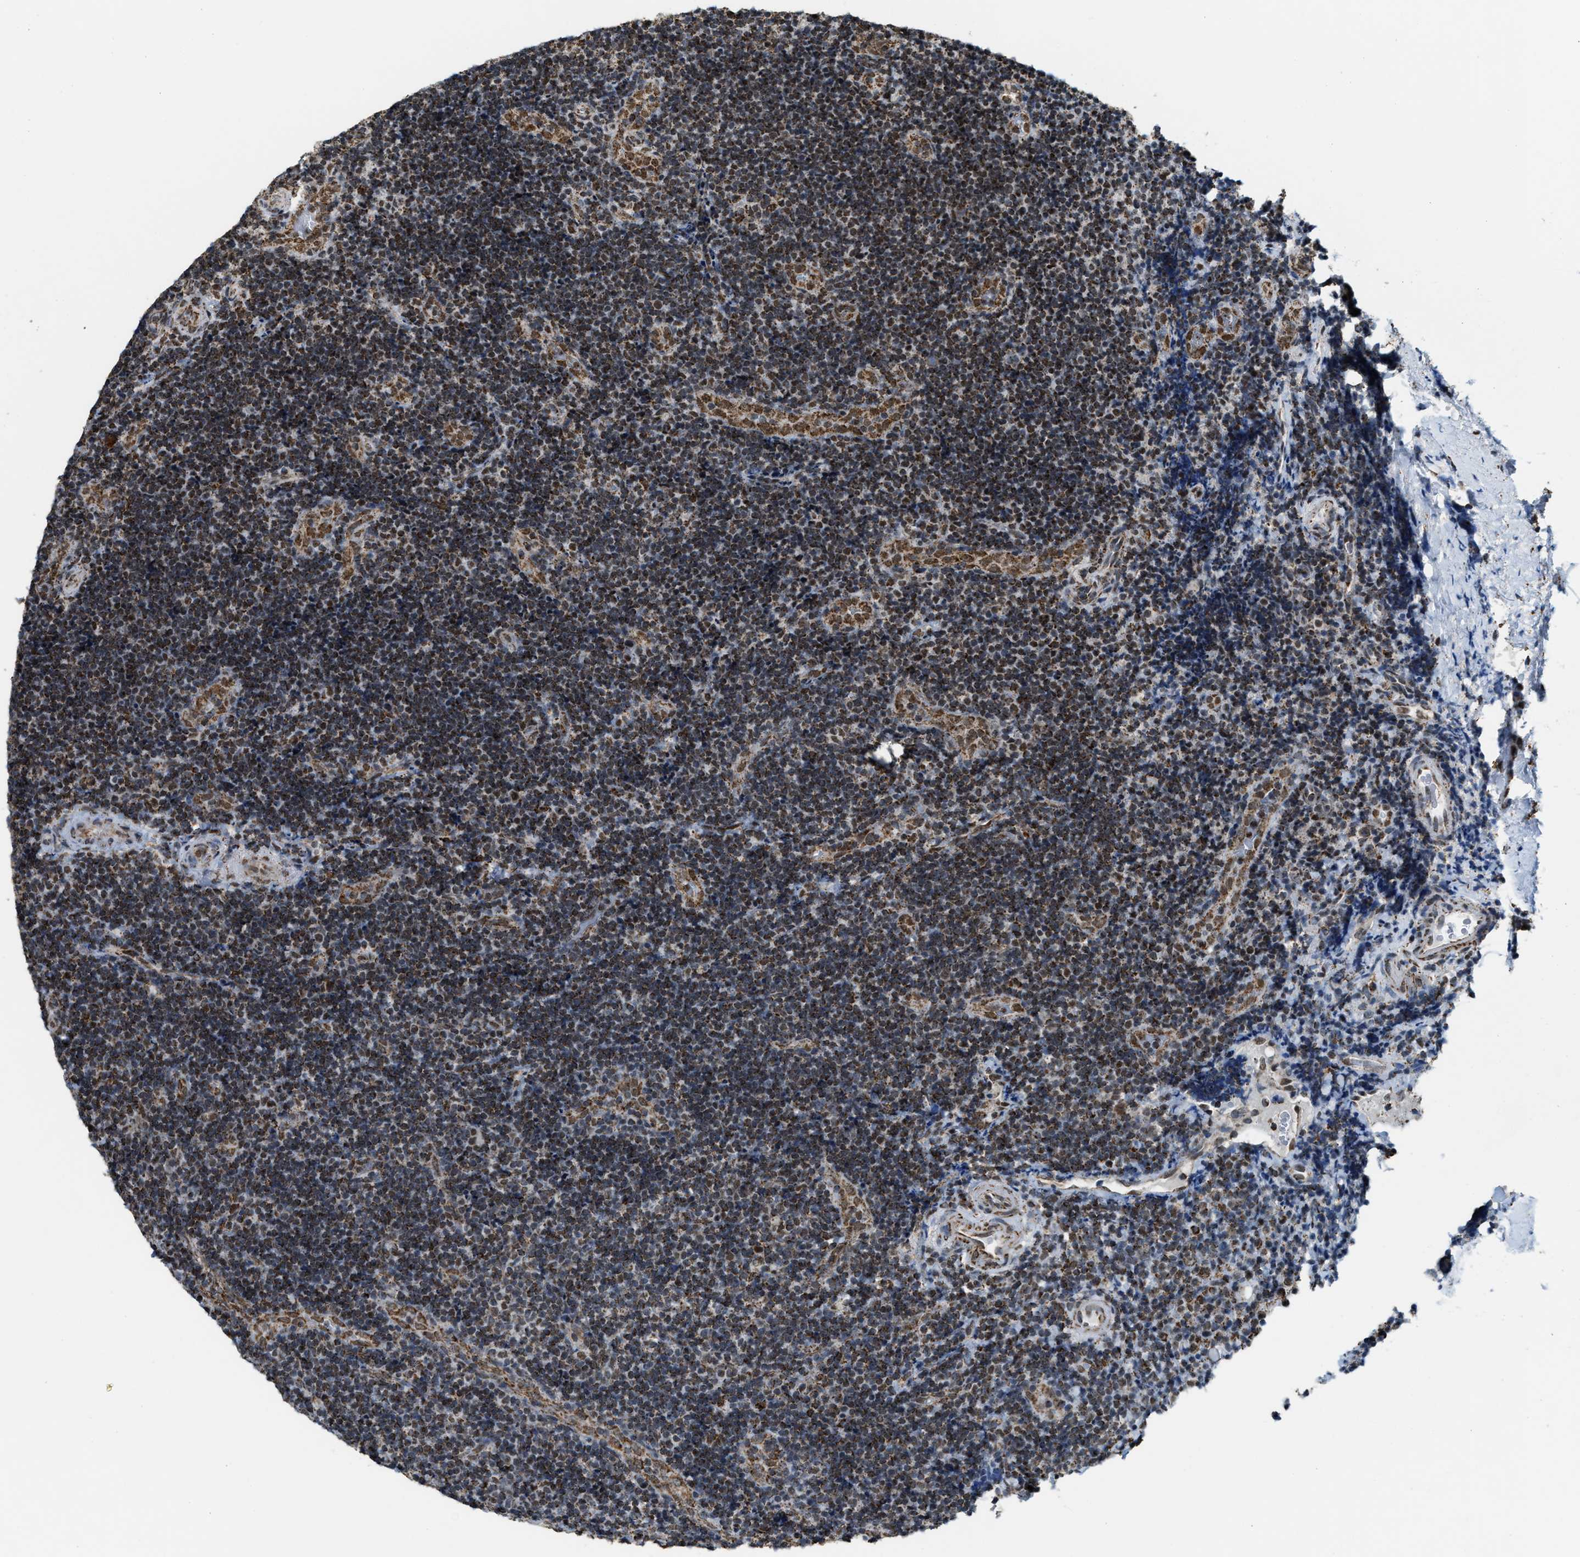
{"staining": {"intensity": "moderate", "quantity": ">75%", "location": "cytoplasmic/membranous"}, "tissue": "lymphoma", "cell_type": "Tumor cells", "image_type": "cancer", "snomed": [{"axis": "morphology", "description": "Malignant lymphoma, non-Hodgkin's type, High grade"}, {"axis": "topography", "description": "Tonsil"}], "caption": "Moderate cytoplasmic/membranous staining for a protein is seen in about >75% of tumor cells of malignant lymphoma, non-Hodgkin's type (high-grade) using immunohistochemistry.", "gene": "HIBADH", "patient": {"sex": "female", "age": 36}}